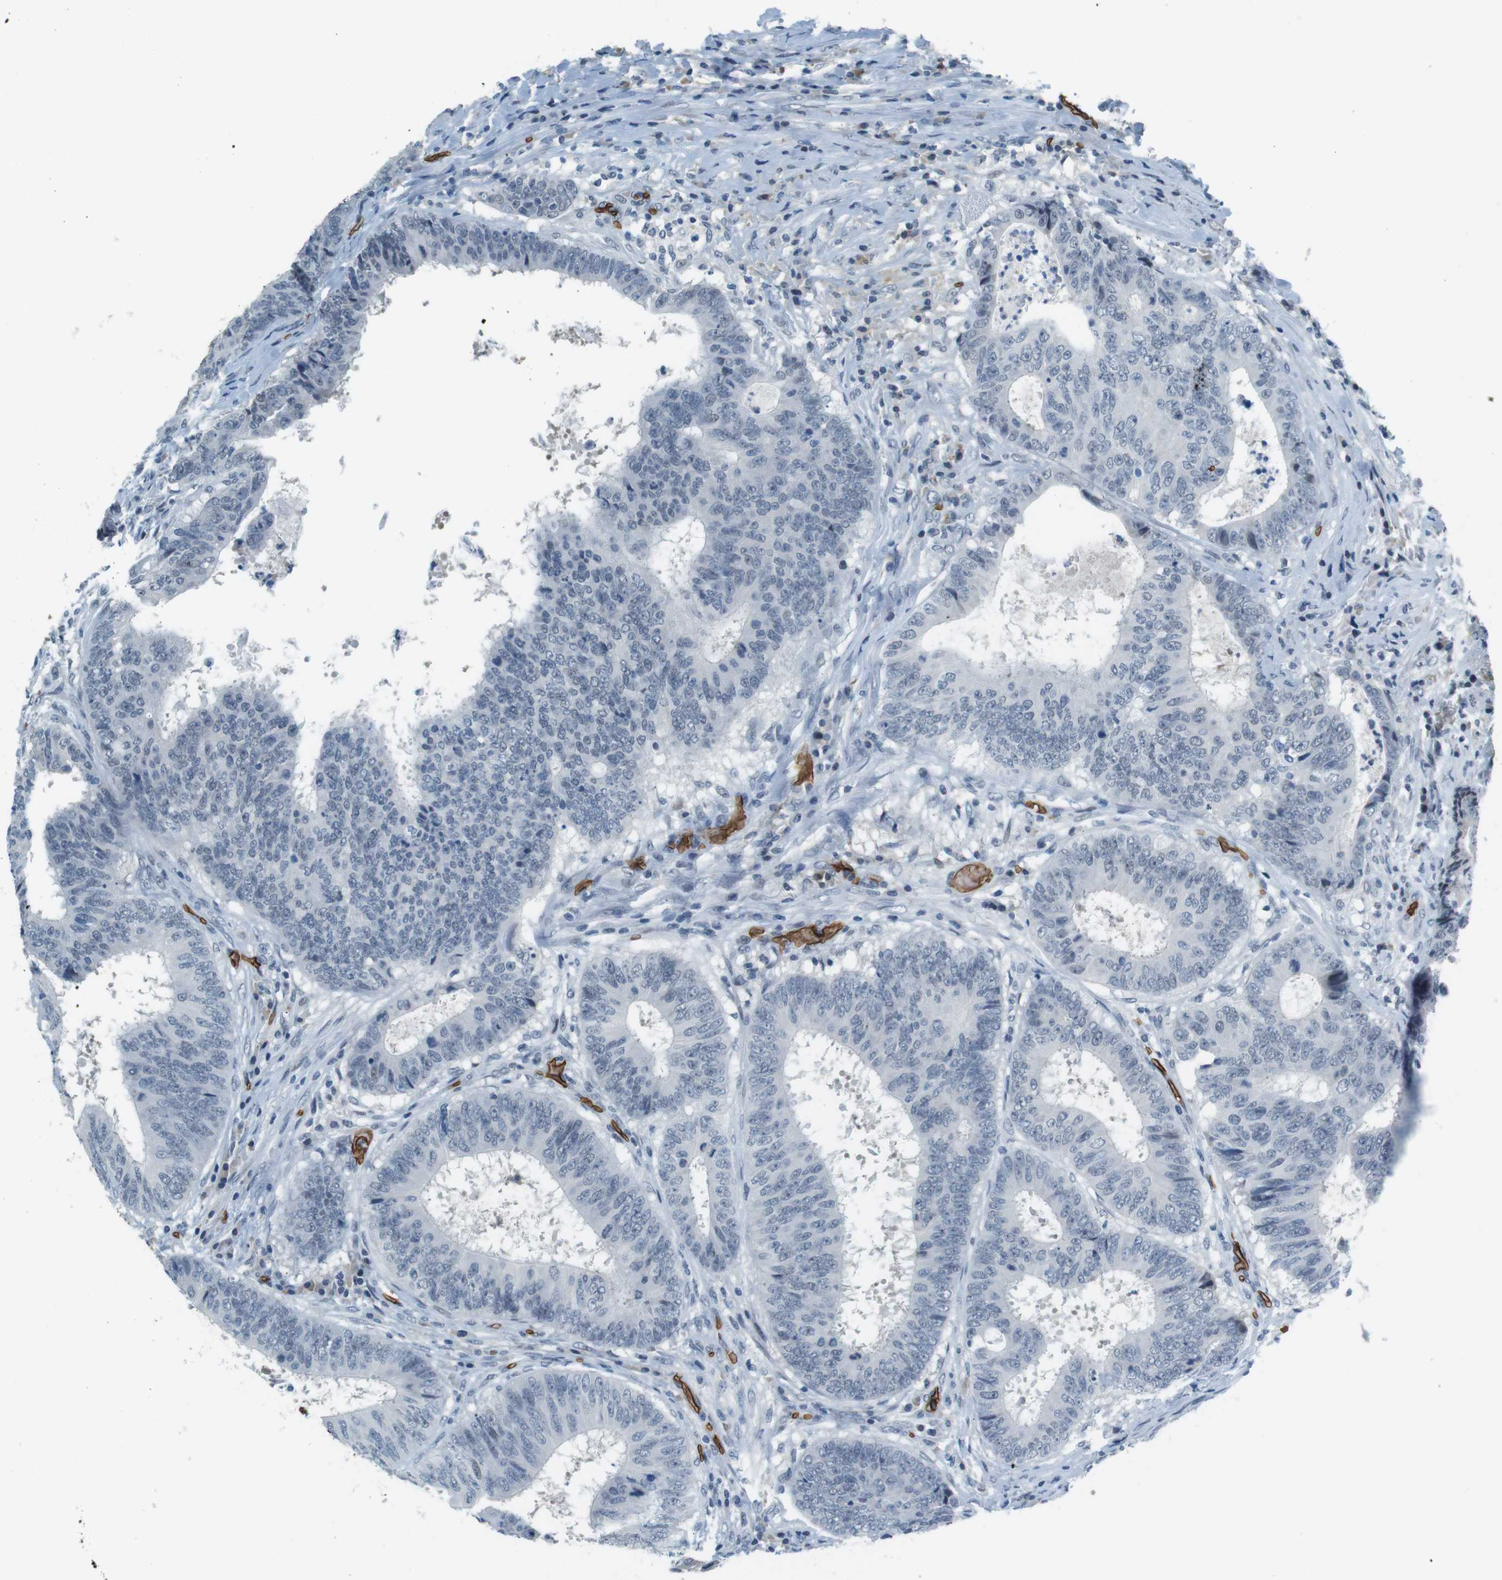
{"staining": {"intensity": "negative", "quantity": "none", "location": "none"}, "tissue": "colorectal cancer", "cell_type": "Tumor cells", "image_type": "cancer", "snomed": [{"axis": "morphology", "description": "Adenocarcinoma, NOS"}, {"axis": "topography", "description": "Rectum"}], "caption": "The immunohistochemistry image has no significant expression in tumor cells of colorectal adenocarcinoma tissue.", "gene": "SLC4A1", "patient": {"sex": "male", "age": 72}}